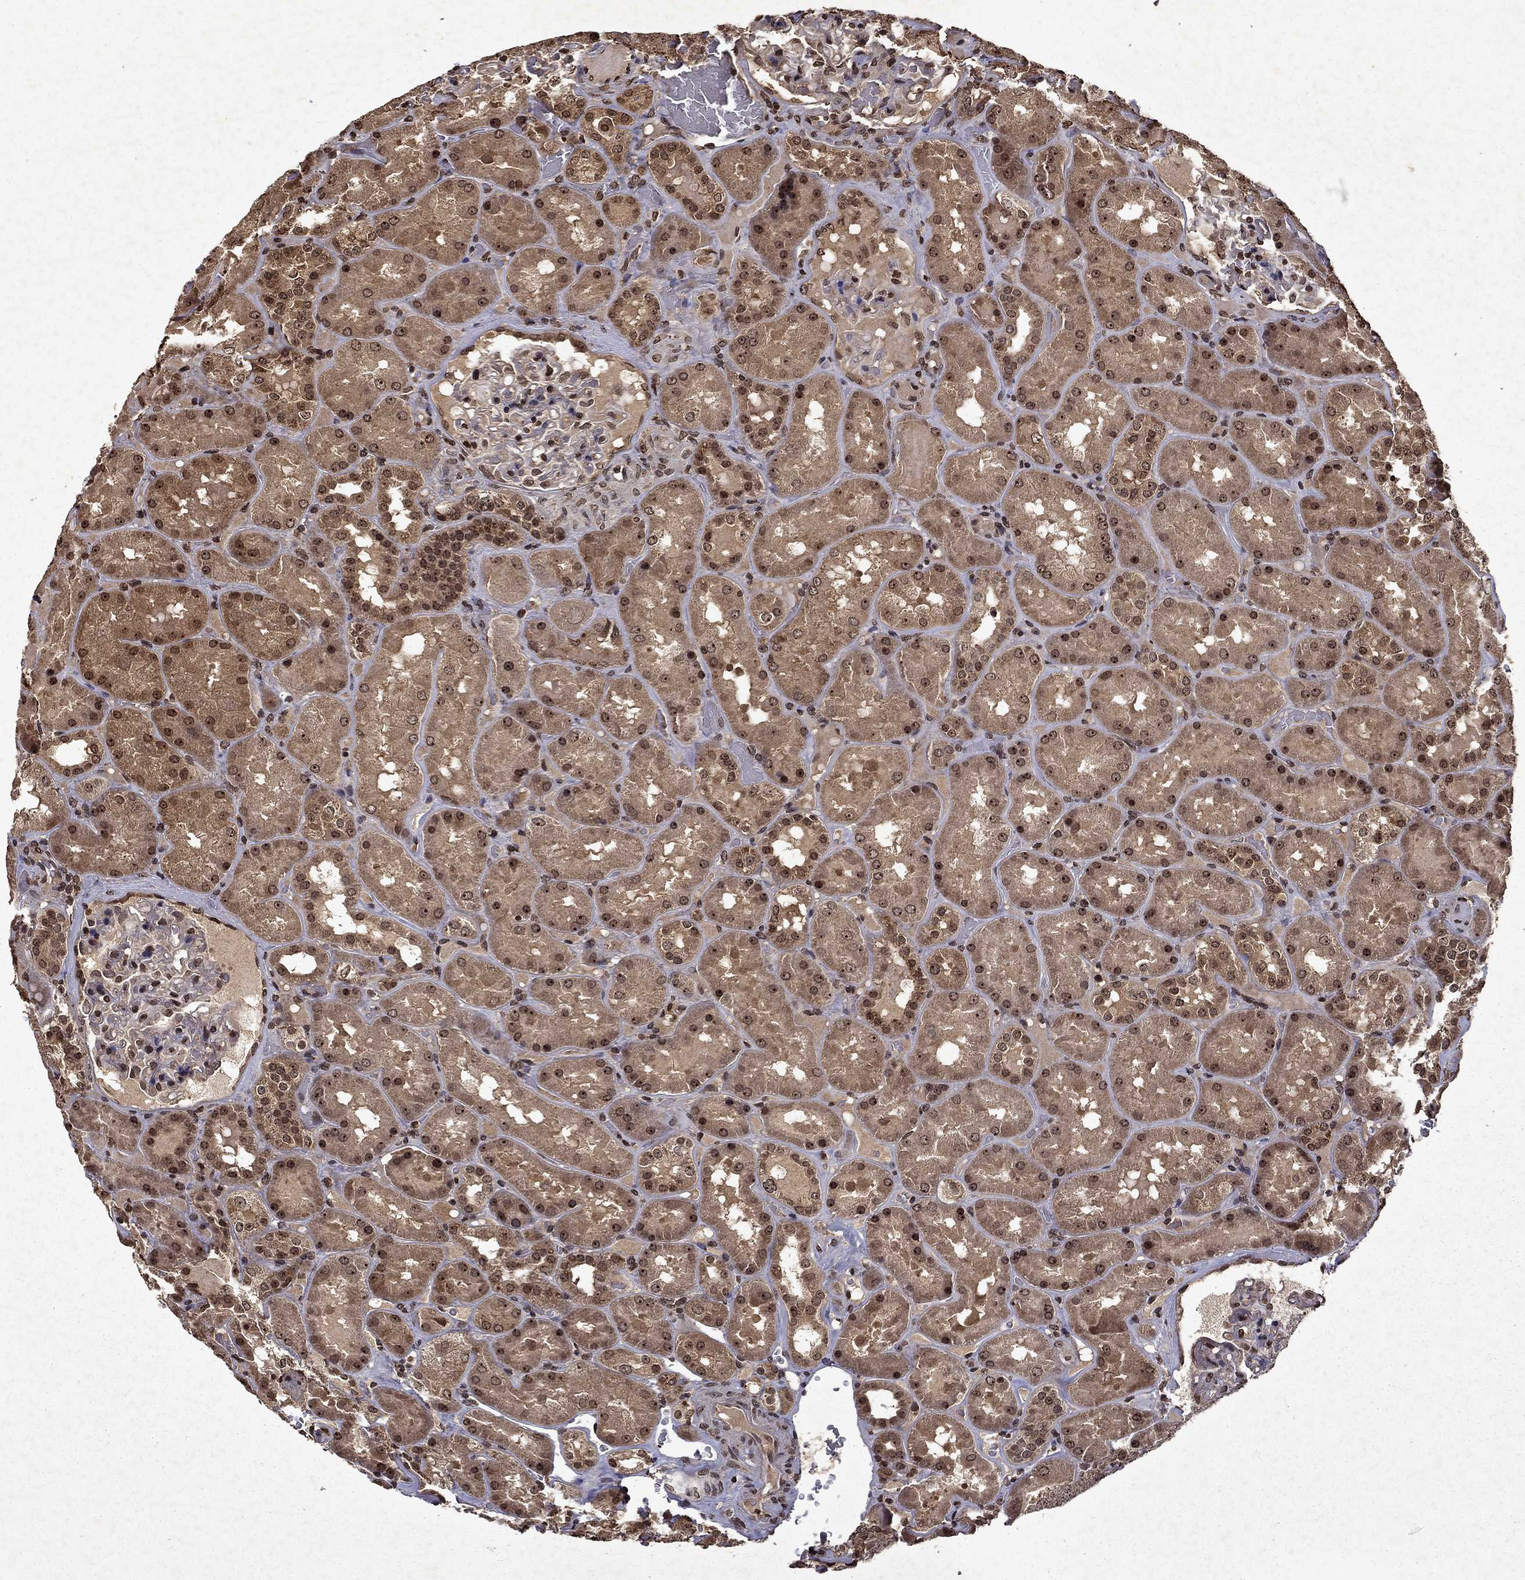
{"staining": {"intensity": "moderate", "quantity": "<25%", "location": "nuclear"}, "tissue": "kidney", "cell_type": "Cells in glomeruli", "image_type": "normal", "snomed": [{"axis": "morphology", "description": "Normal tissue, NOS"}, {"axis": "topography", "description": "Kidney"}], "caption": "Cells in glomeruli display moderate nuclear positivity in approximately <25% of cells in normal kidney. Using DAB (3,3'-diaminobenzidine) (brown) and hematoxylin (blue) stains, captured at high magnification using brightfield microscopy.", "gene": "PIN4", "patient": {"sex": "male", "age": 73}}